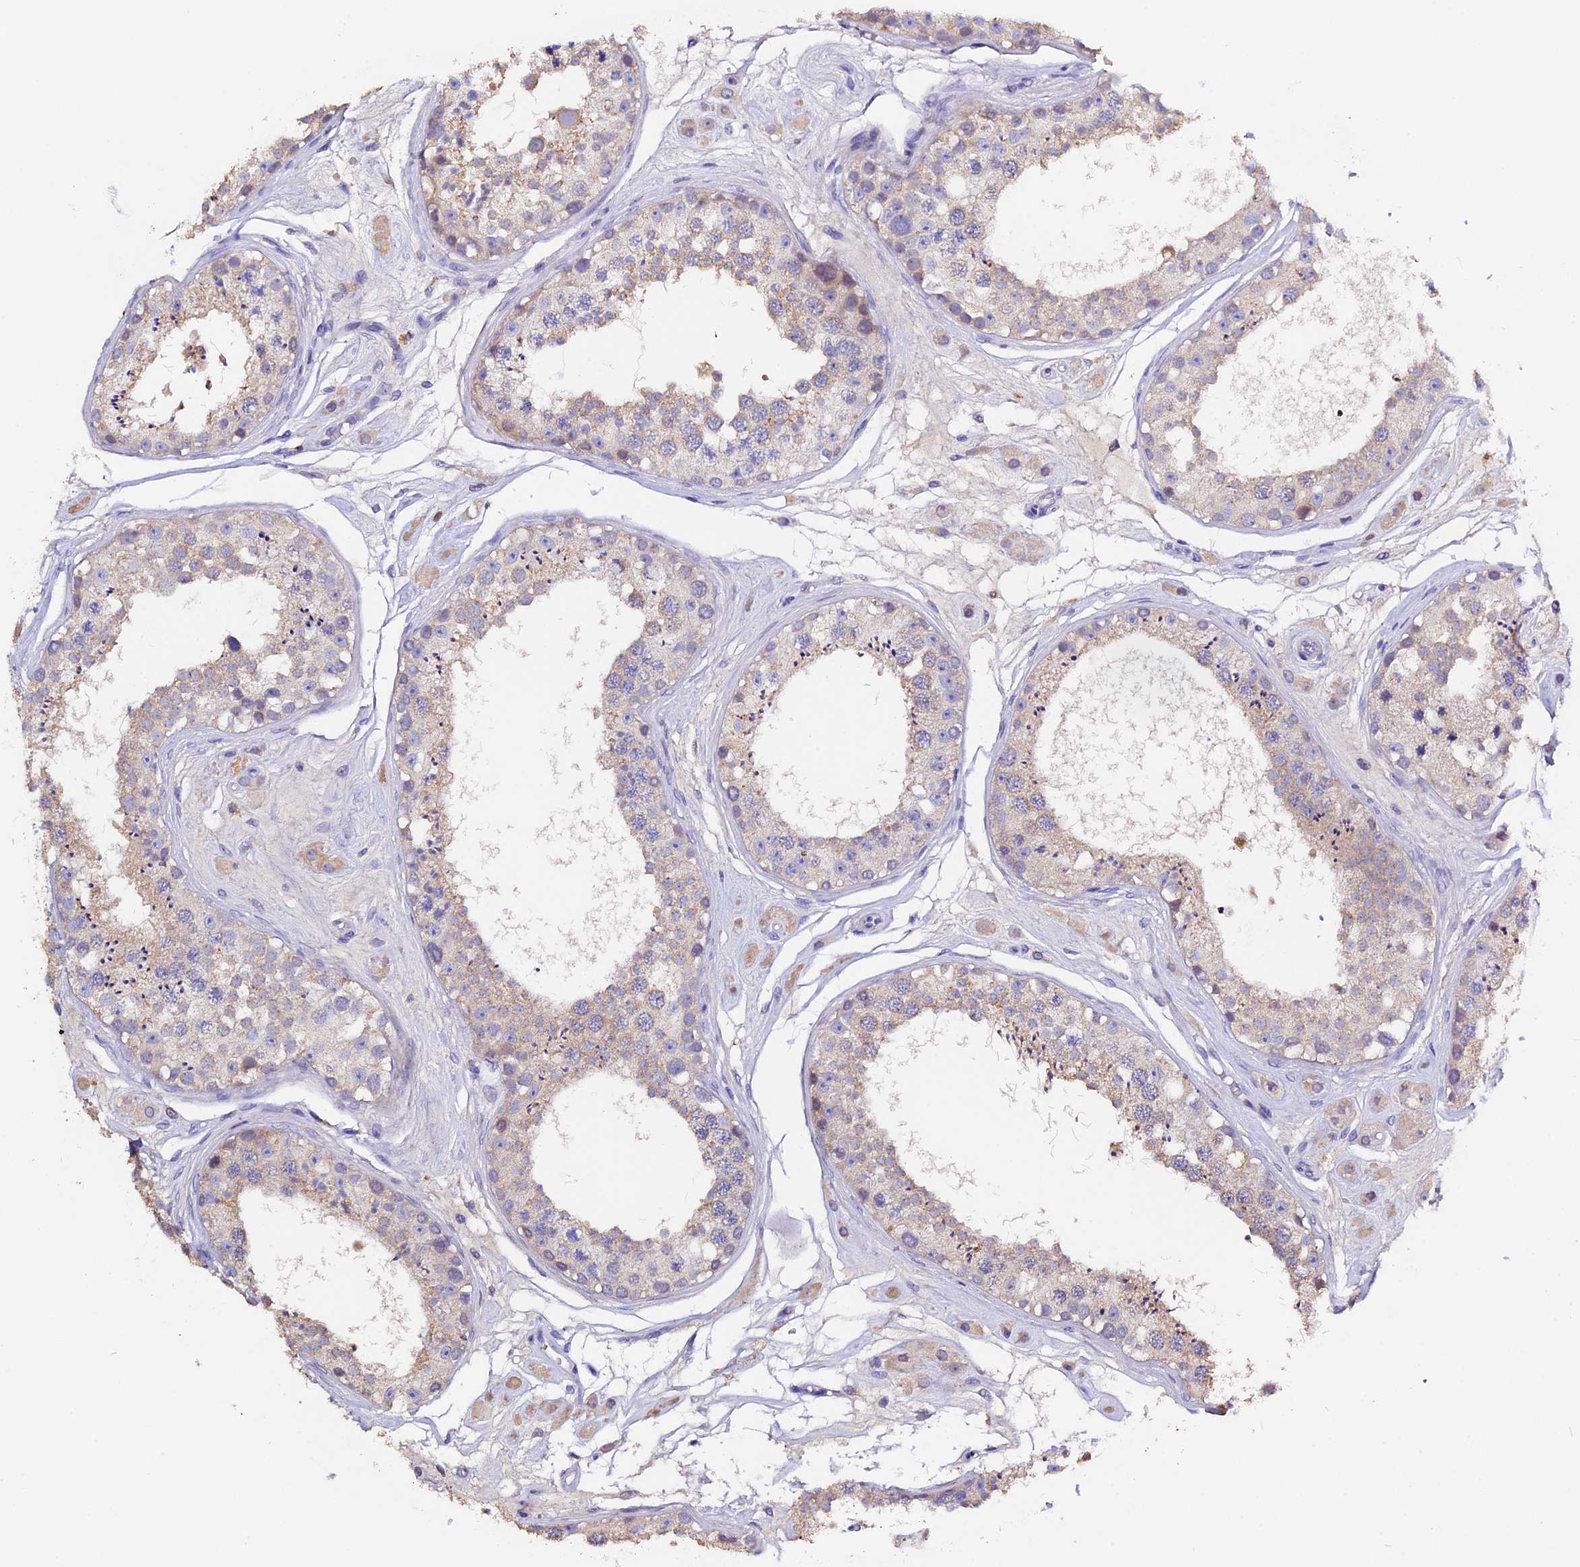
{"staining": {"intensity": "weak", "quantity": "25%-75%", "location": "cytoplasmic/membranous"}, "tissue": "testis", "cell_type": "Cells in seminiferous ducts", "image_type": "normal", "snomed": [{"axis": "morphology", "description": "Normal tissue, NOS"}, {"axis": "topography", "description": "Testis"}], "caption": "Immunohistochemical staining of normal testis displays 25%-75% levels of weak cytoplasmic/membranous protein expression in approximately 25%-75% of cells in seminiferous ducts.", "gene": "FBXW9", "patient": {"sex": "male", "age": 25}}